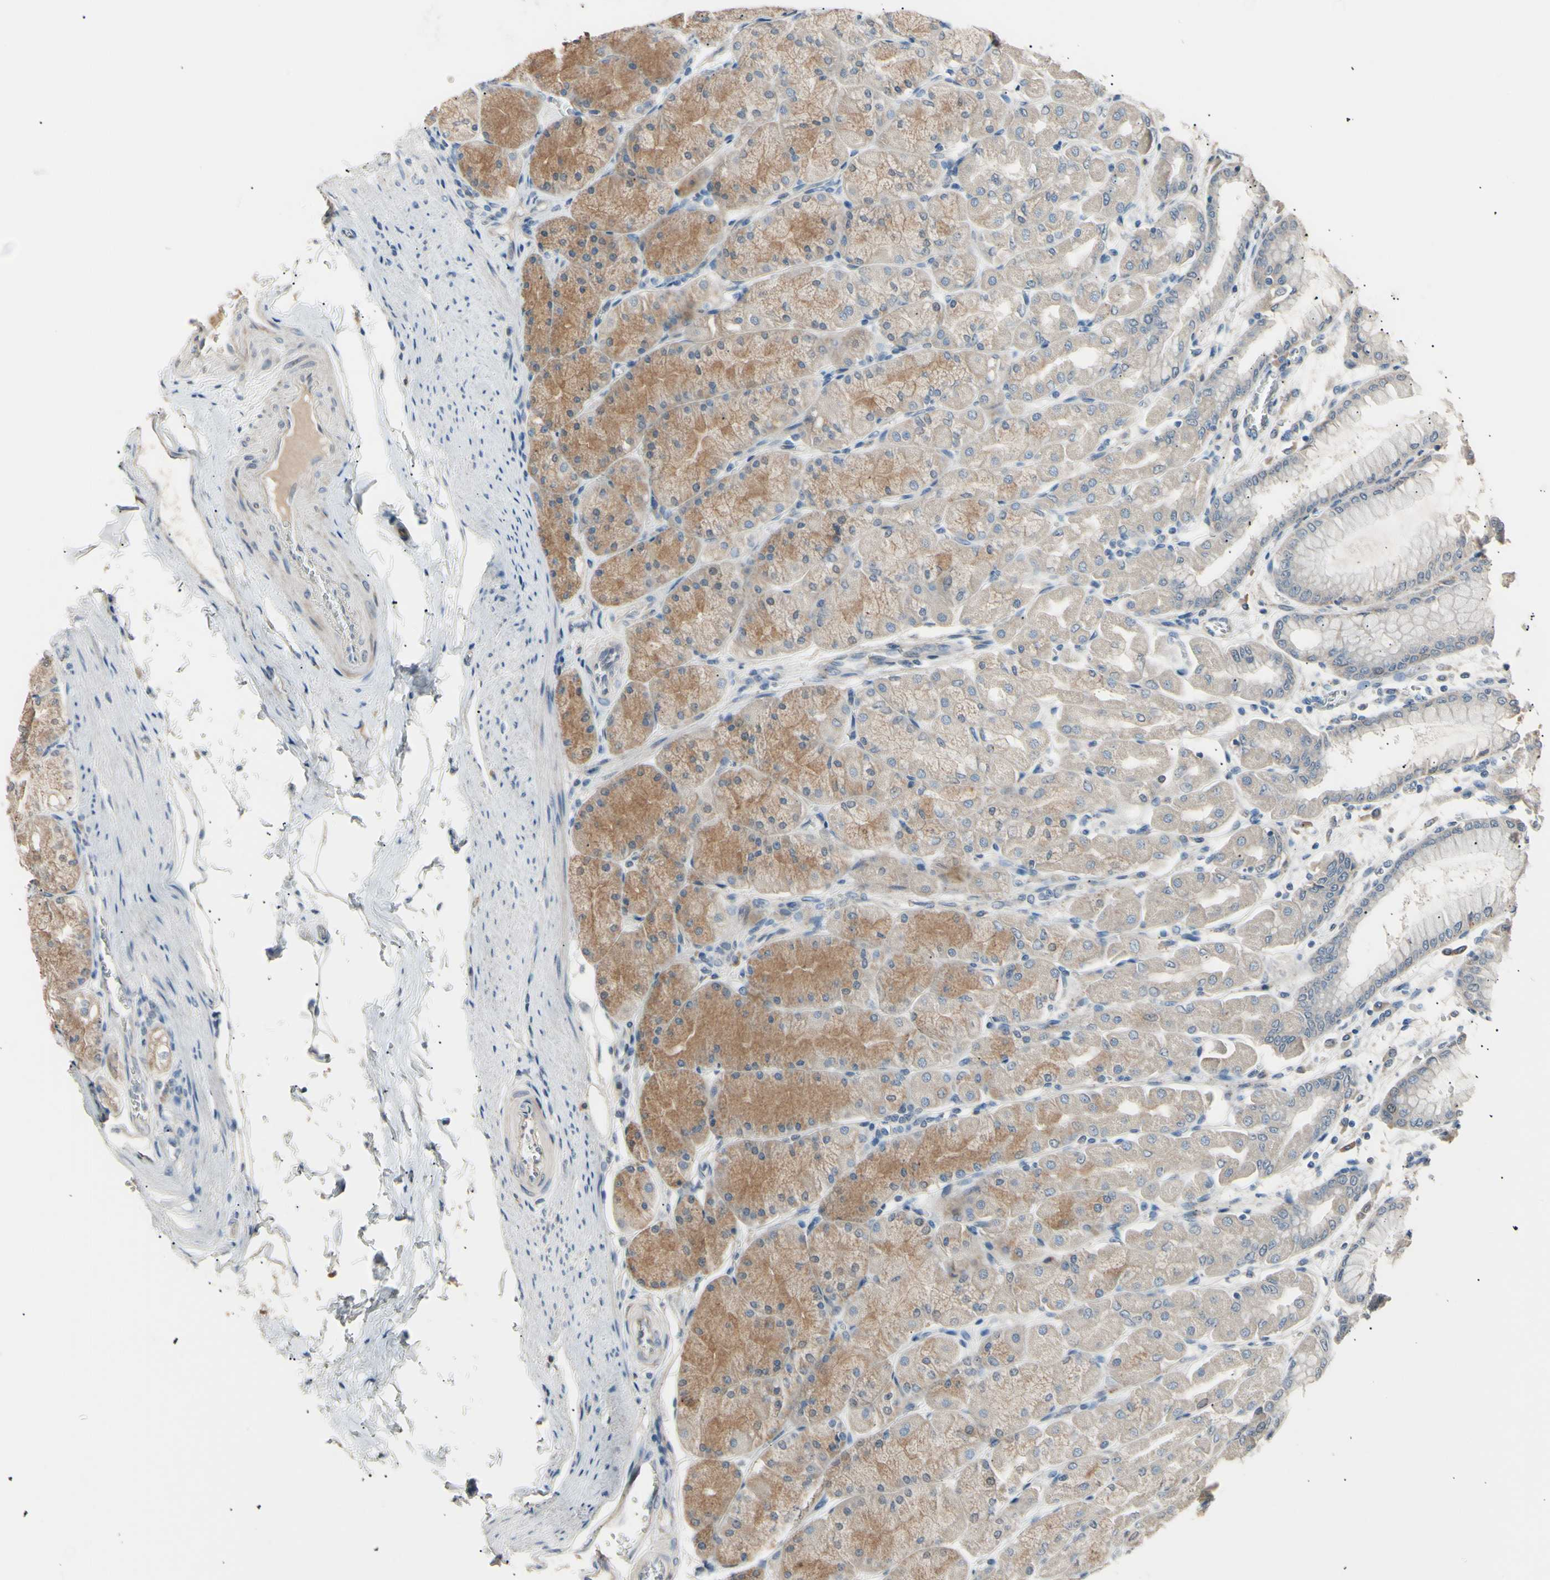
{"staining": {"intensity": "moderate", "quantity": ">75%", "location": "cytoplasmic/membranous"}, "tissue": "stomach", "cell_type": "Glandular cells", "image_type": "normal", "snomed": [{"axis": "morphology", "description": "Normal tissue, NOS"}, {"axis": "topography", "description": "Stomach, upper"}], "caption": "Immunohistochemical staining of unremarkable human stomach exhibits medium levels of moderate cytoplasmic/membranous positivity in approximately >75% of glandular cells. The staining is performed using DAB (3,3'-diaminobenzidine) brown chromogen to label protein expression. The nuclei are counter-stained blue using hematoxylin.", "gene": "LDLR", "patient": {"sex": "female", "age": 56}}